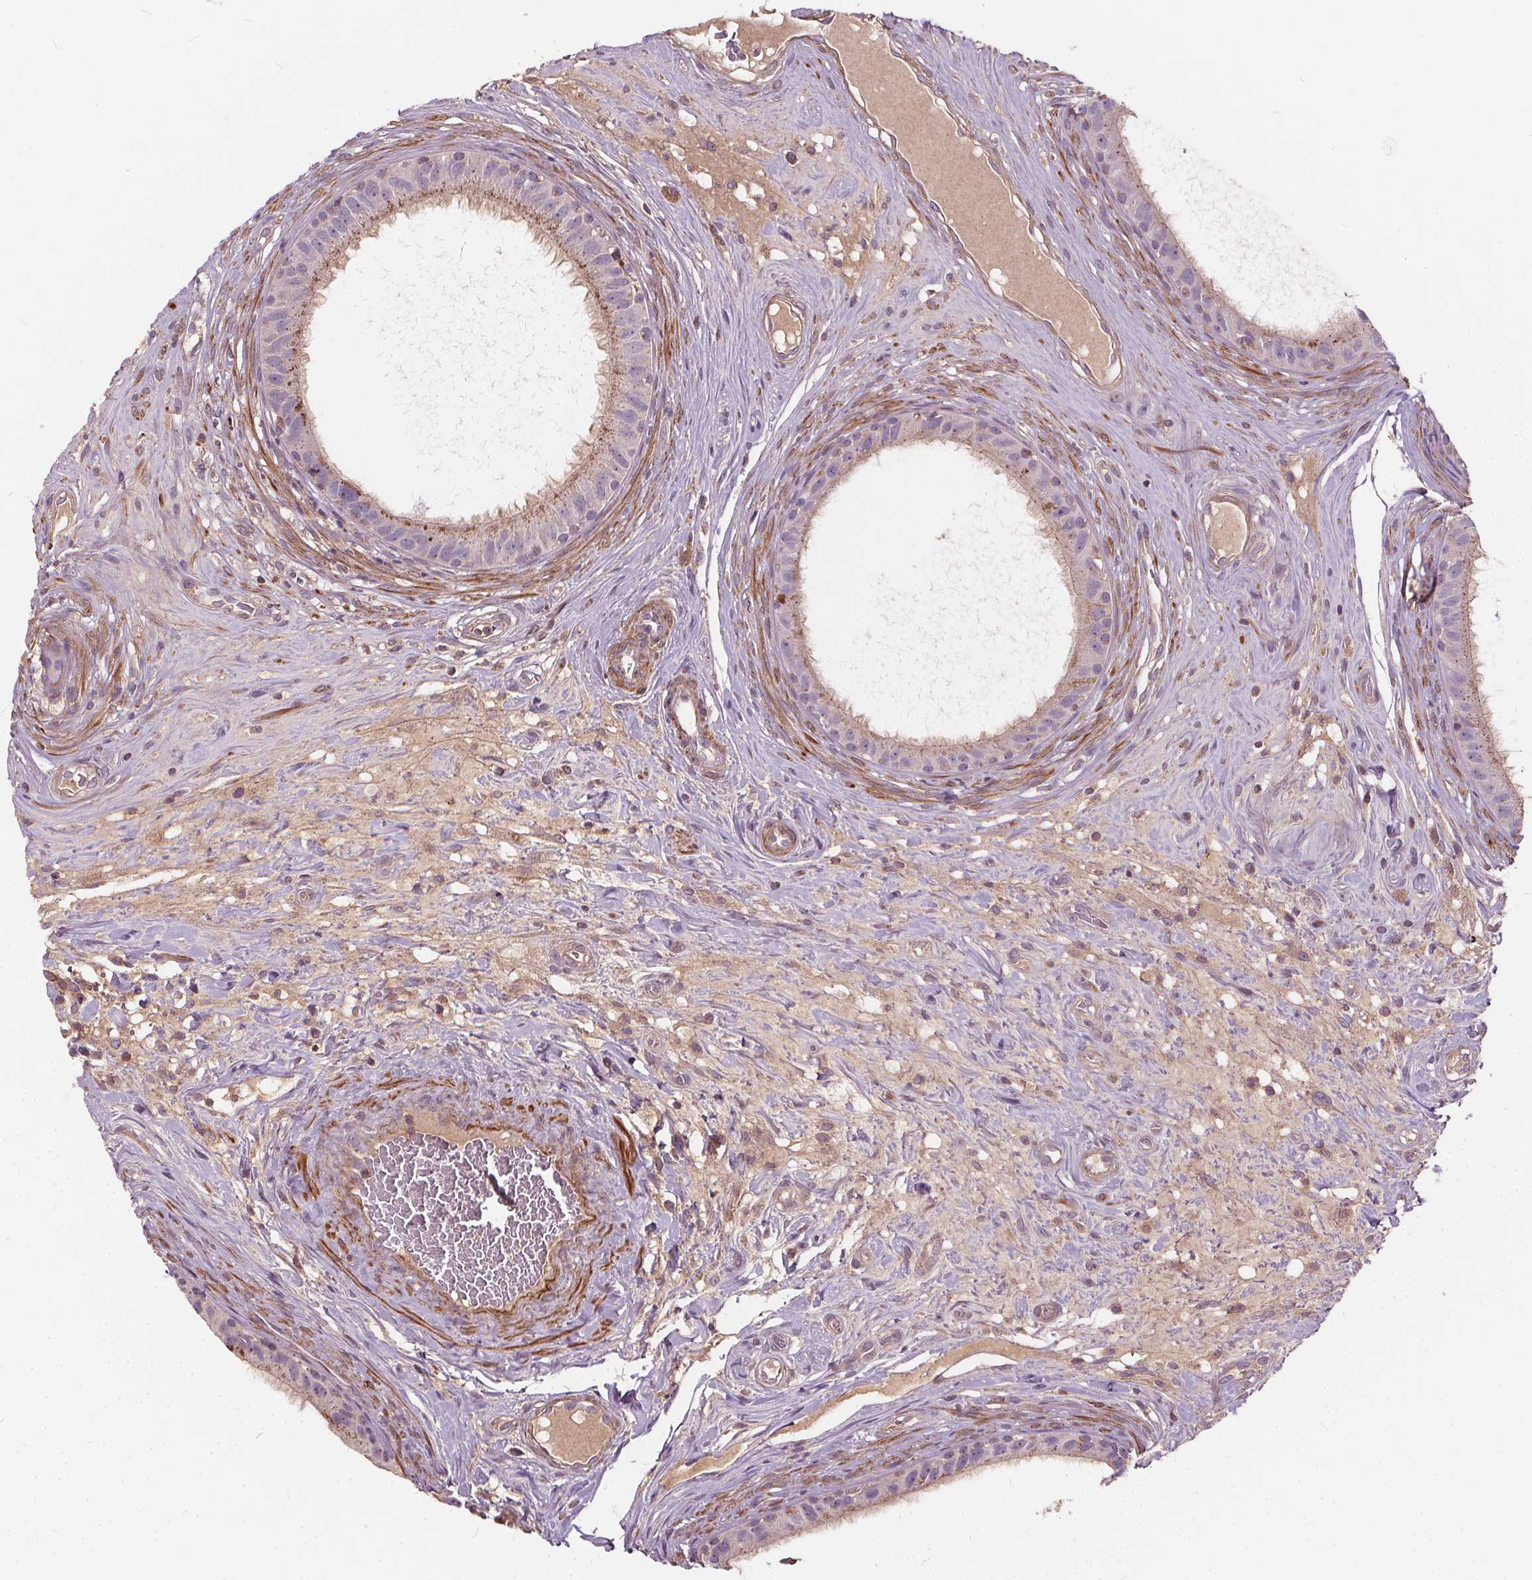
{"staining": {"intensity": "moderate", "quantity": "<25%", "location": "cytoplasmic/membranous"}, "tissue": "epididymis", "cell_type": "Glandular cells", "image_type": "normal", "snomed": [{"axis": "morphology", "description": "Normal tissue, NOS"}, {"axis": "topography", "description": "Epididymis"}], "caption": "Protein expression analysis of normal epididymis exhibits moderate cytoplasmic/membranous expression in approximately <25% of glandular cells. The staining is performed using DAB brown chromogen to label protein expression. The nuclei are counter-stained blue using hematoxylin.", "gene": "ORAI2", "patient": {"sex": "male", "age": 59}}